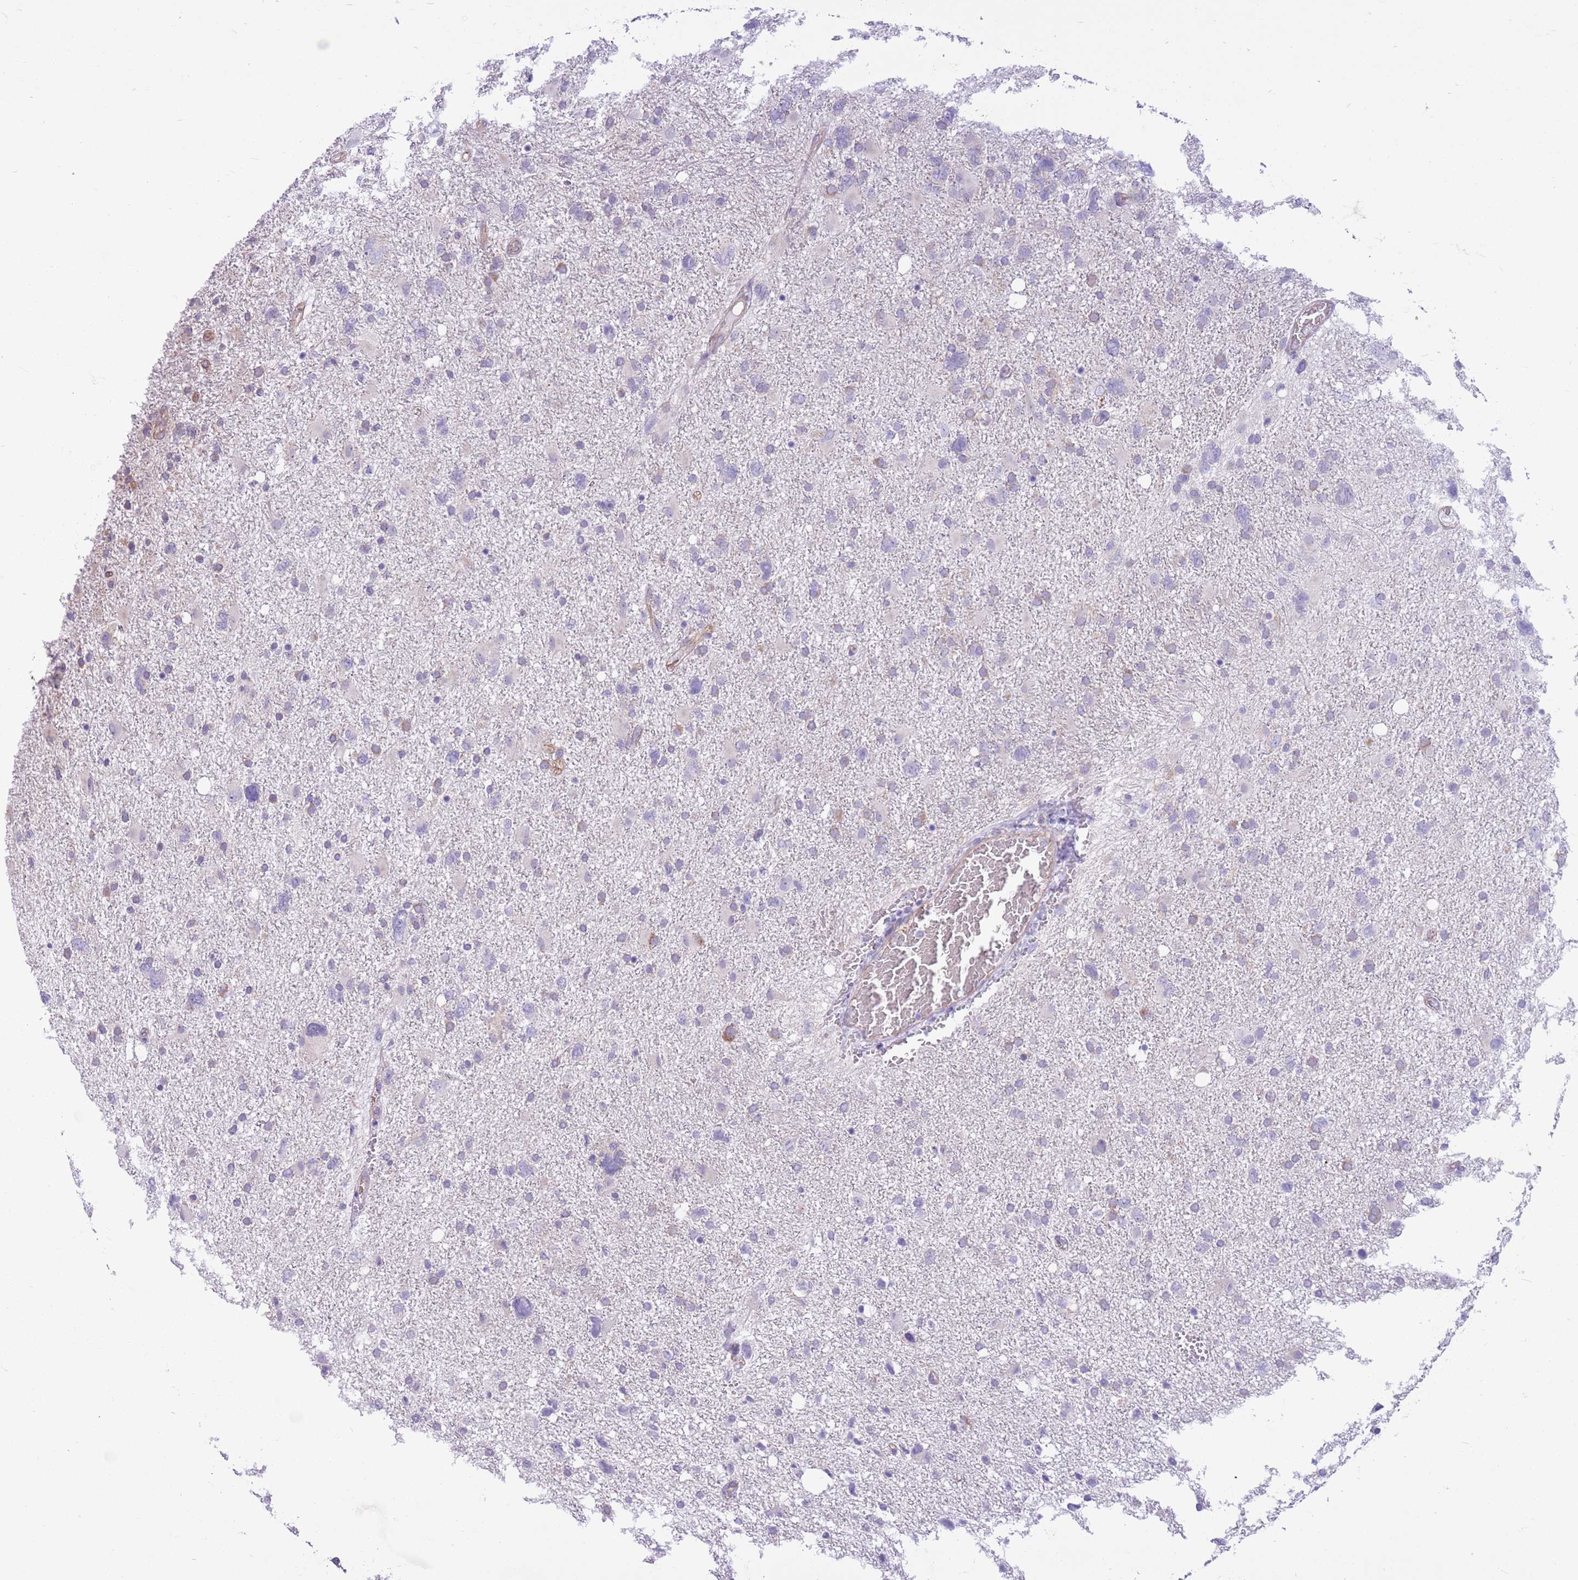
{"staining": {"intensity": "negative", "quantity": "none", "location": "none"}, "tissue": "glioma", "cell_type": "Tumor cells", "image_type": "cancer", "snomed": [{"axis": "morphology", "description": "Glioma, malignant, High grade"}, {"axis": "topography", "description": "Brain"}], "caption": "An image of human glioma is negative for staining in tumor cells.", "gene": "PARP8", "patient": {"sex": "male", "age": 61}}